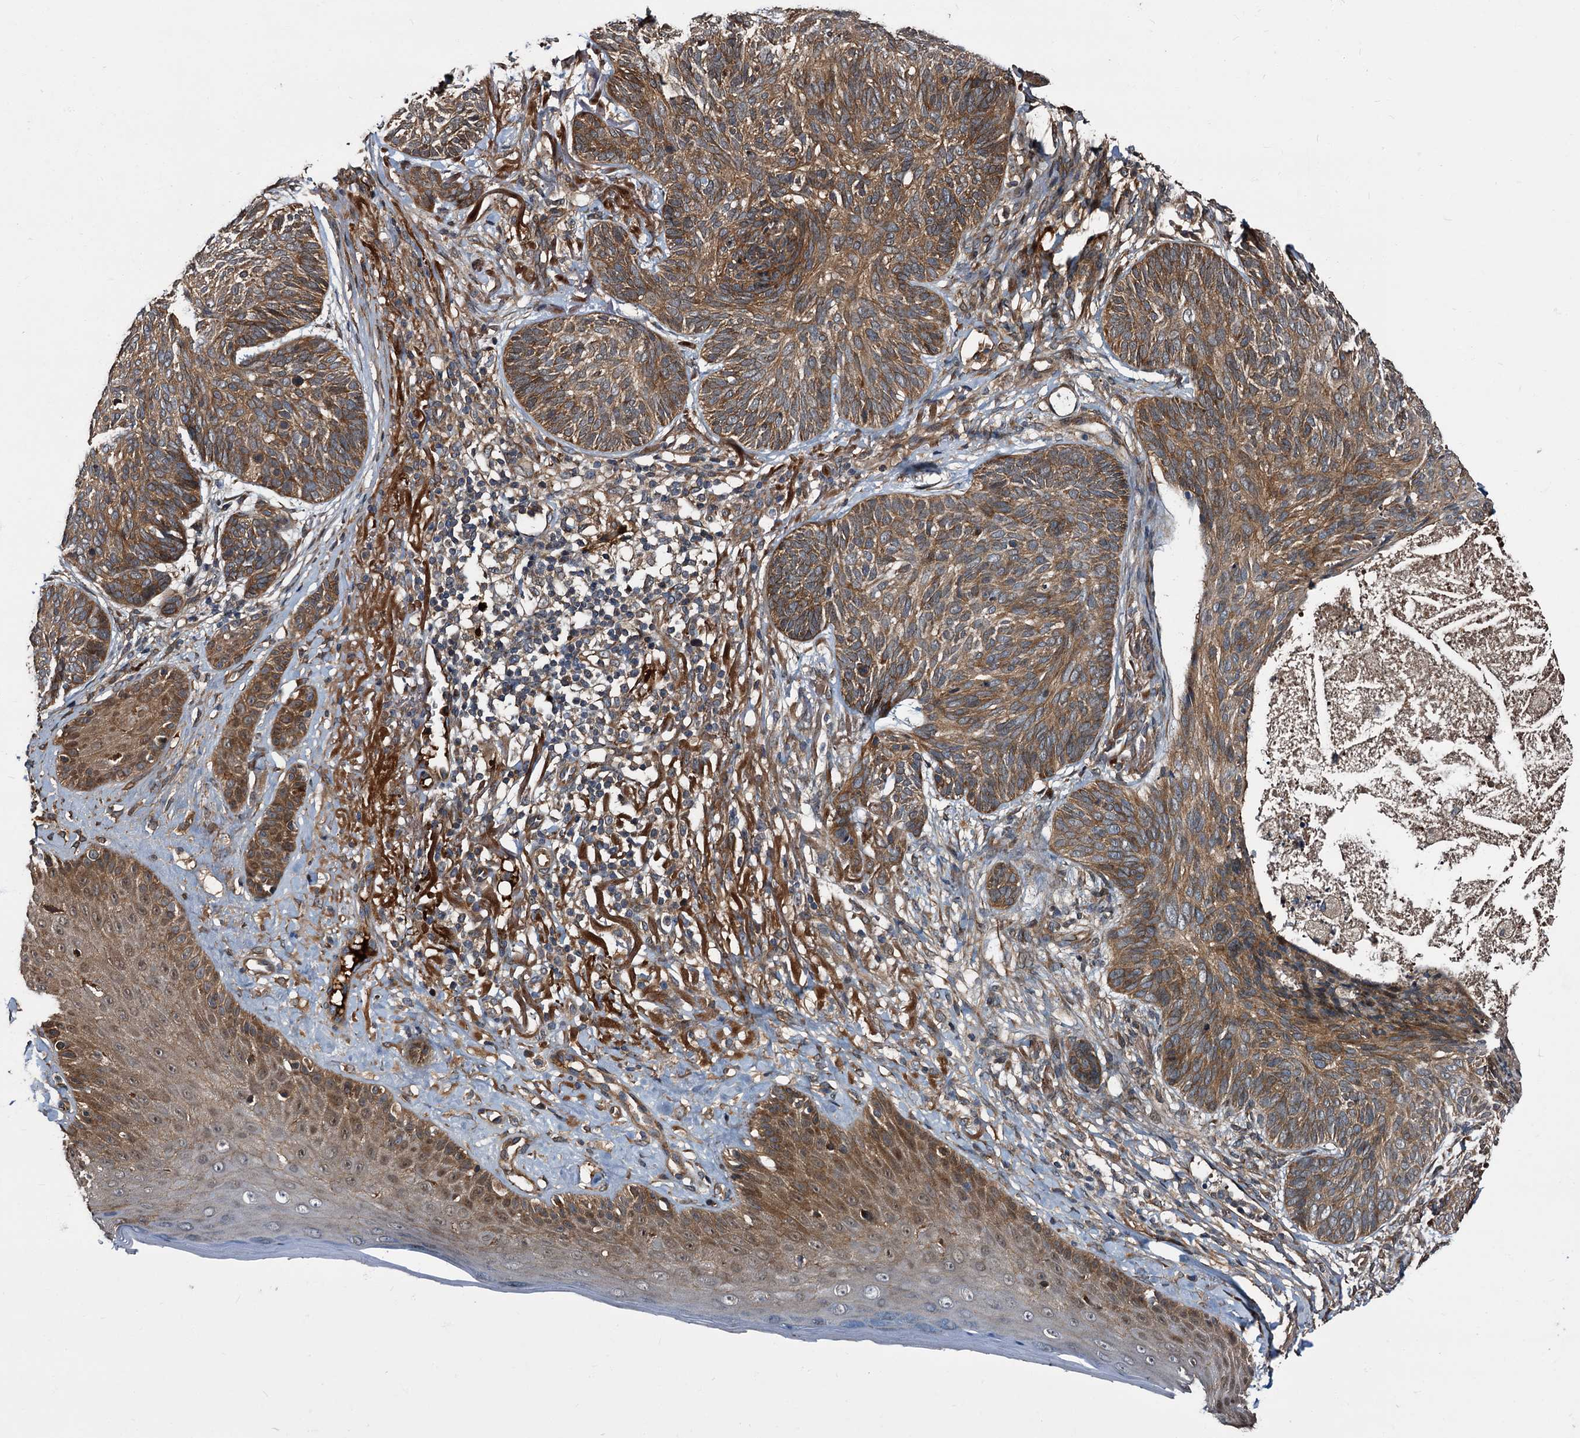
{"staining": {"intensity": "moderate", "quantity": ">75%", "location": "cytoplasmic/membranous"}, "tissue": "skin cancer", "cell_type": "Tumor cells", "image_type": "cancer", "snomed": [{"axis": "morphology", "description": "Normal tissue, NOS"}, {"axis": "morphology", "description": "Basal cell carcinoma"}, {"axis": "topography", "description": "Skin"}], "caption": "Tumor cells display medium levels of moderate cytoplasmic/membranous staining in approximately >75% of cells in human basal cell carcinoma (skin).", "gene": "PEX5", "patient": {"sex": "male", "age": 66}}